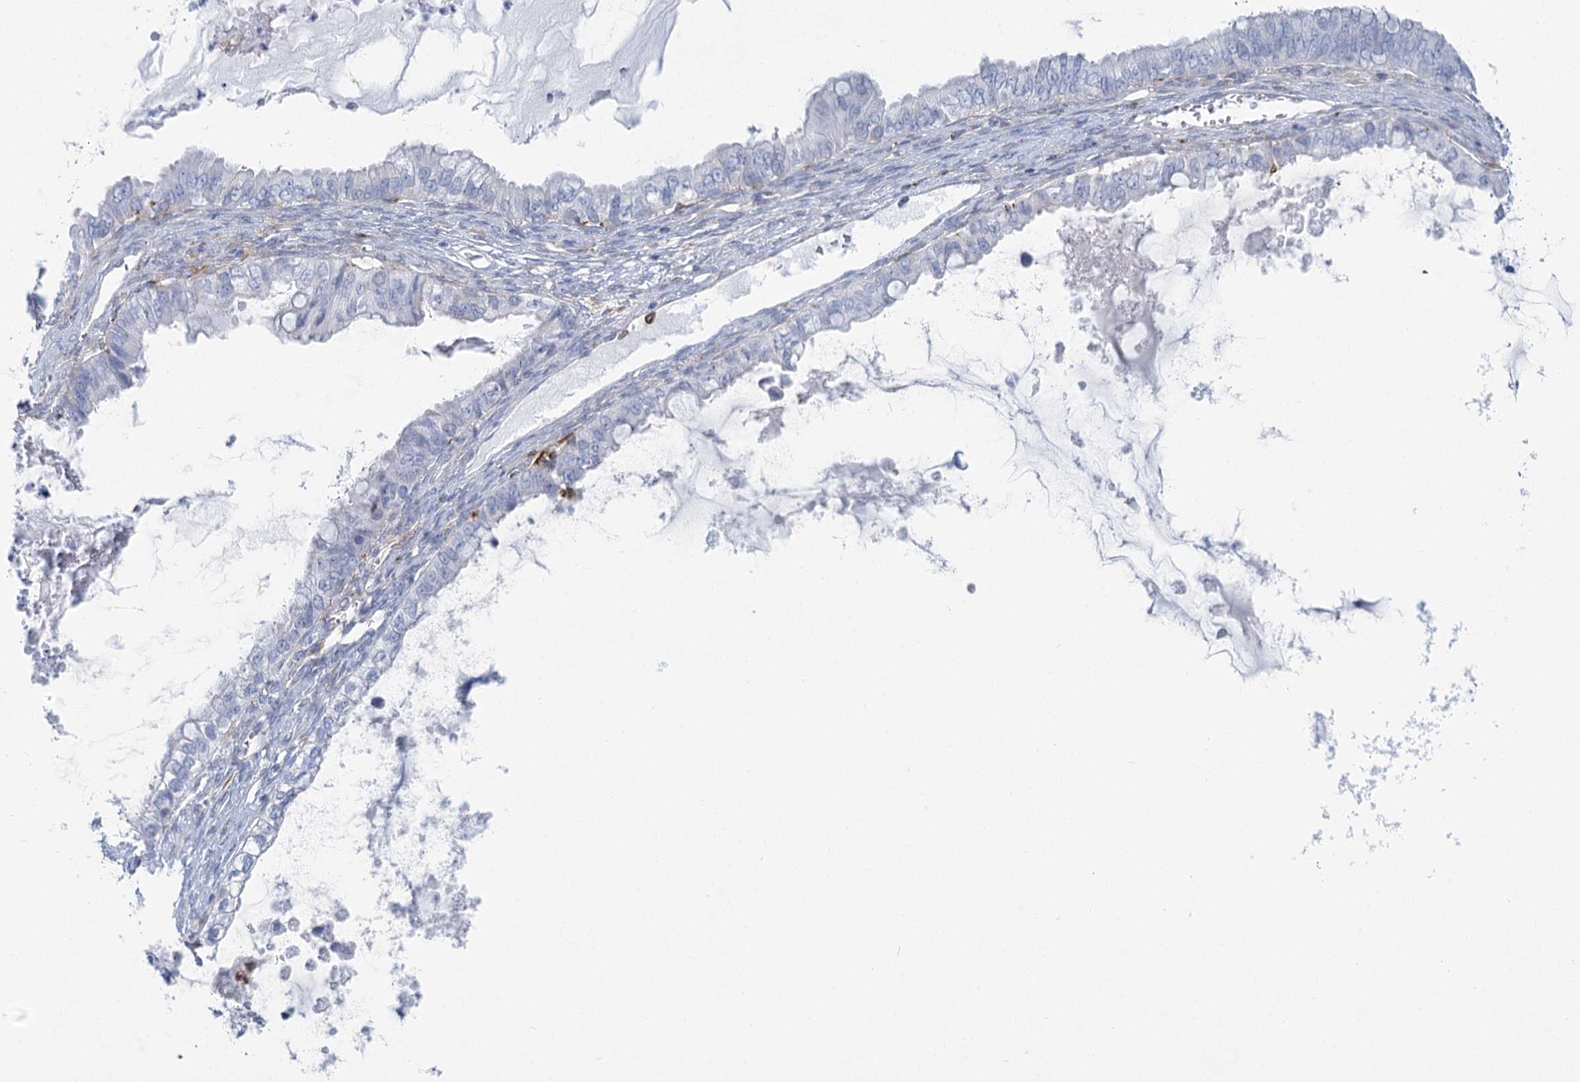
{"staining": {"intensity": "negative", "quantity": "none", "location": "none"}, "tissue": "ovarian cancer", "cell_type": "Tumor cells", "image_type": "cancer", "snomed": [{"axis": "morphology", "description": "Cystadenocarcinoma, mucinous, NOS"}, {"axis": "topography", "description": "Ovary"}], "caption": "This is a photomicrograph of immunohistochemistry (IHC) staining of ovarian cancer, which shows no expression in tumor cells. (DAB IHC with hematoxylin counter stain).", "gene": "CCDC88A", "patient": {"sex": "female", "age": 80}}